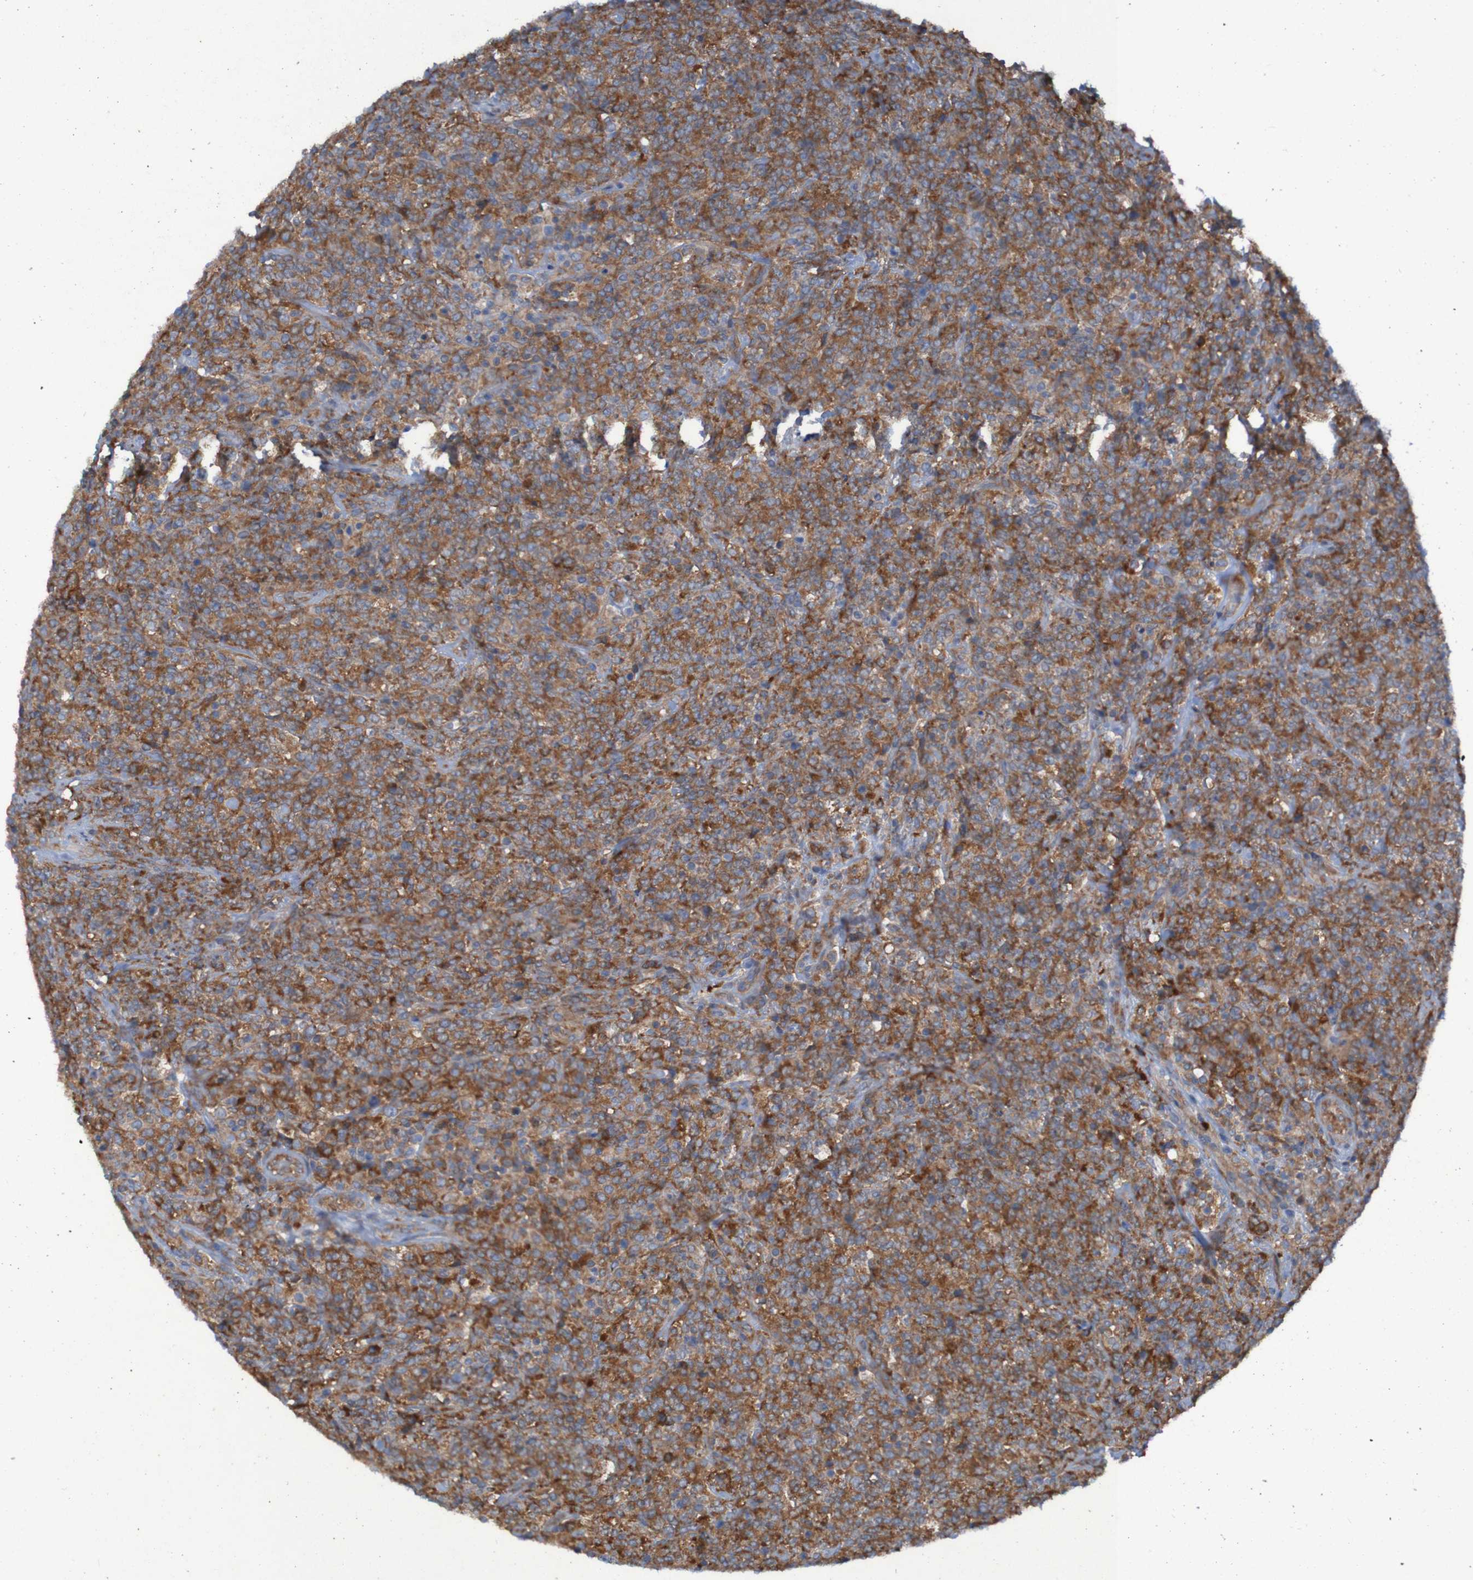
{"staining": {"intensity": "strong", "quantity": ">75%", "location": "cytoplasmic/membranous"}, "tissue": "lymphoma", "cell_type": "Tumor cells", "image_type": "cancer", "snomed": [{"axis": "morphology", "description": "Malignant lymphoma, non-Hodgkin's type, High grade"}, {"axis": "topography", "description": "Soft tissue"}], "caption": "This is a histology image of immunohistochemistry staining of lymphoma, which shows strong staining in the cytoplasmic/membranous of tumor cells.", "gene": "RPL10", "patient": {"sex": "male", "age": 18}}